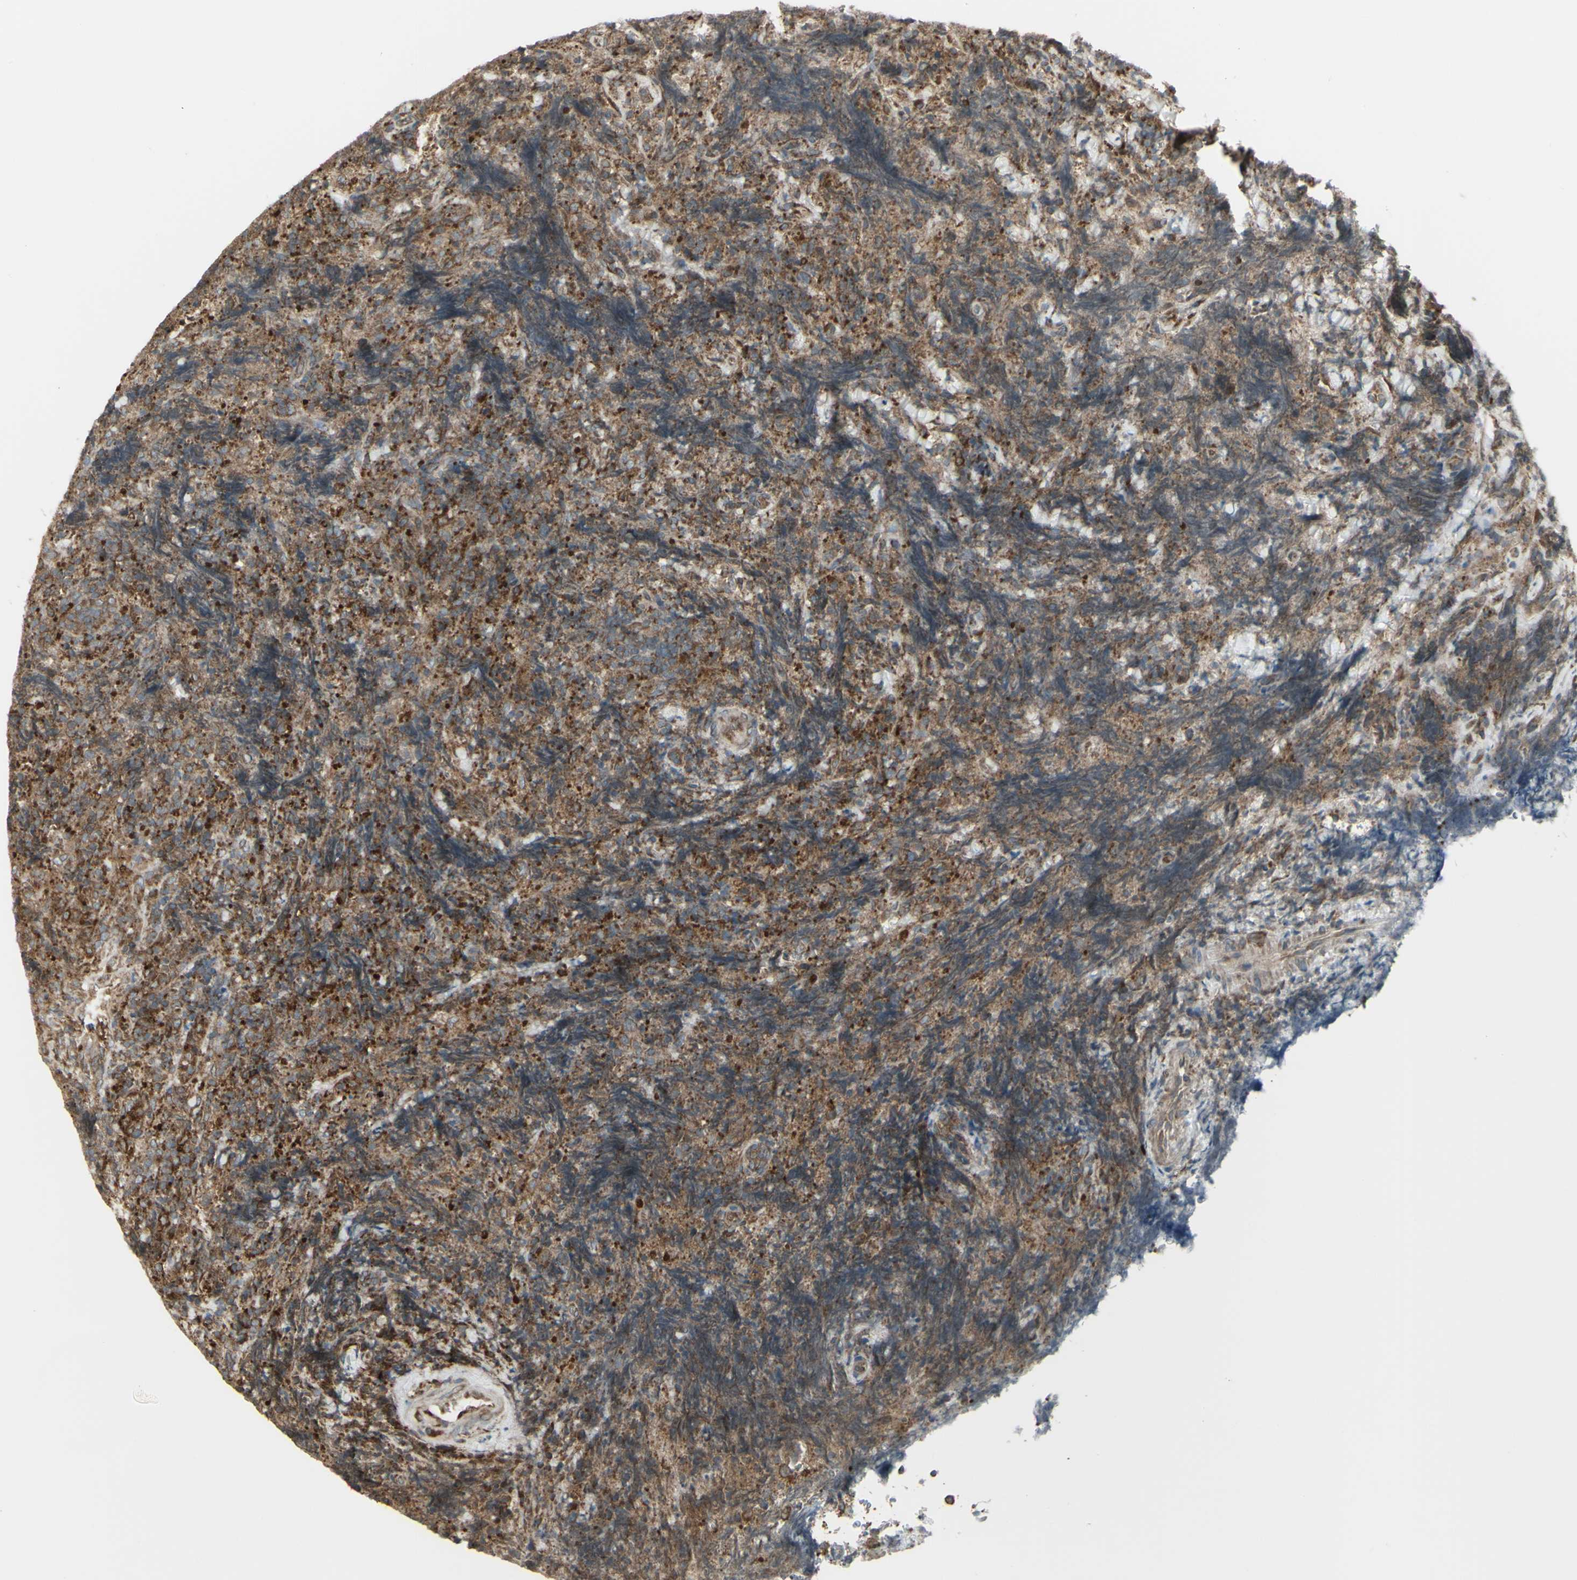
{"staining": {"intensity": "strong", "quantity": ">75%", "location": "cytoplasmic/membranous"}, "tissue": "lymphoma", "cell_type": "Tumor cells", "image_type": "cancer", "snomed": [{"axis": "morphology", "description": "Malignant lymphoma, non-Hodgkin's type, High grade"}, {"axis": "topography", "description": "Tonsil"}], "caption": "Immunohistochemical staining of malignant lymphoma, non-Hodgkin's type (high-grade) shows high levels of strong cytoplasmic/membranous protein positivity in approximately >75% of tumor cells.", "gene": "FKBP3", "patient": {"sex": "female", "age": 36}}